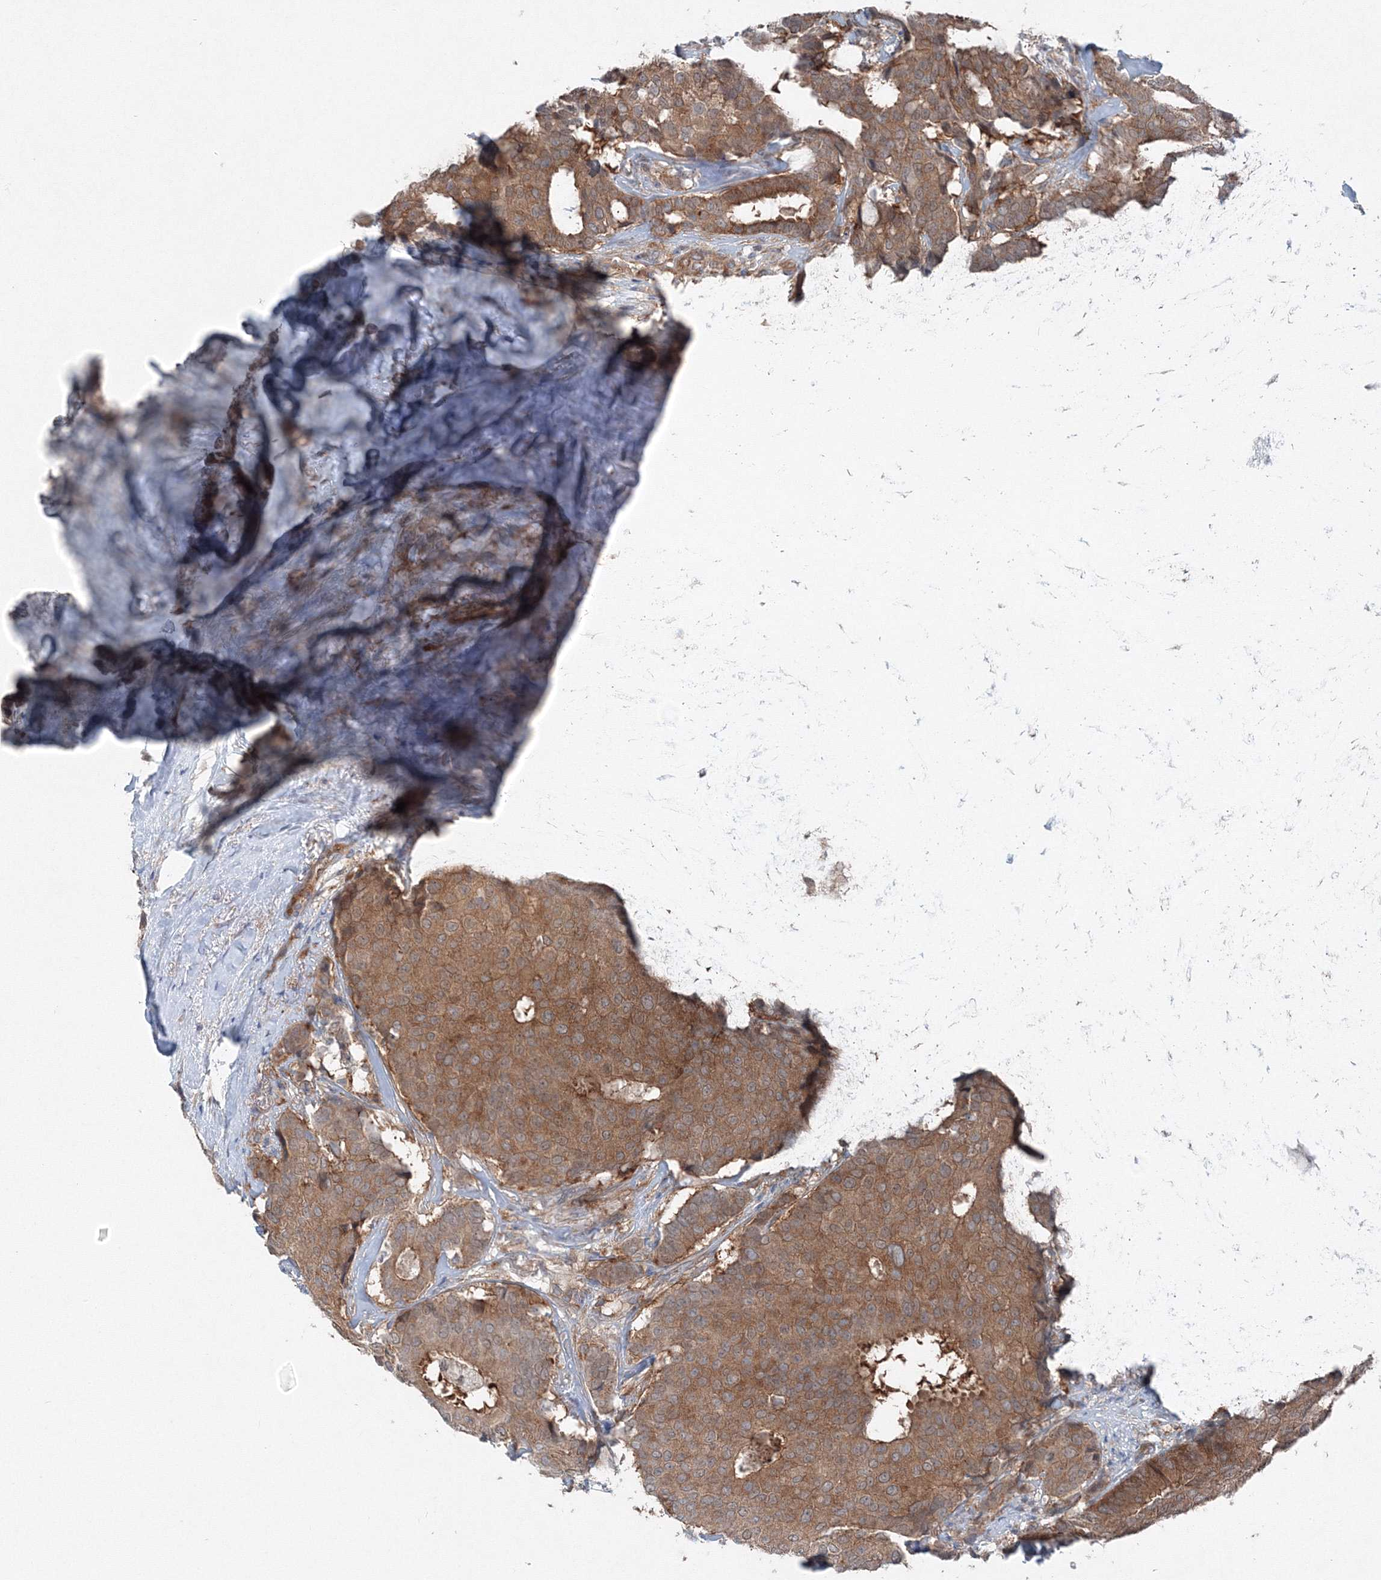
{"staining": {"intensity": "moderate", "quantity": ">75%", "location": "cytoplasmic/membranous"}, "tissue": "breast cancer", "cell_type": "Tumor cells", "image_type": "cancer", "snomed": [{"axis": "morphology", "description": "Duct carcinoma"}, {"axis": "topography", "description": "Breast"}], "caption": "Immunohistochemistry (DAB (3,3'-diaminobenzidine)) staining of human breast invasive ductal carcinoma shows moderate cytoplasmic/membranous protein expression in approximately >75% of tumor cells.", "gene": "TPRKB", "patient": {"sex": "female", "age": 75}}